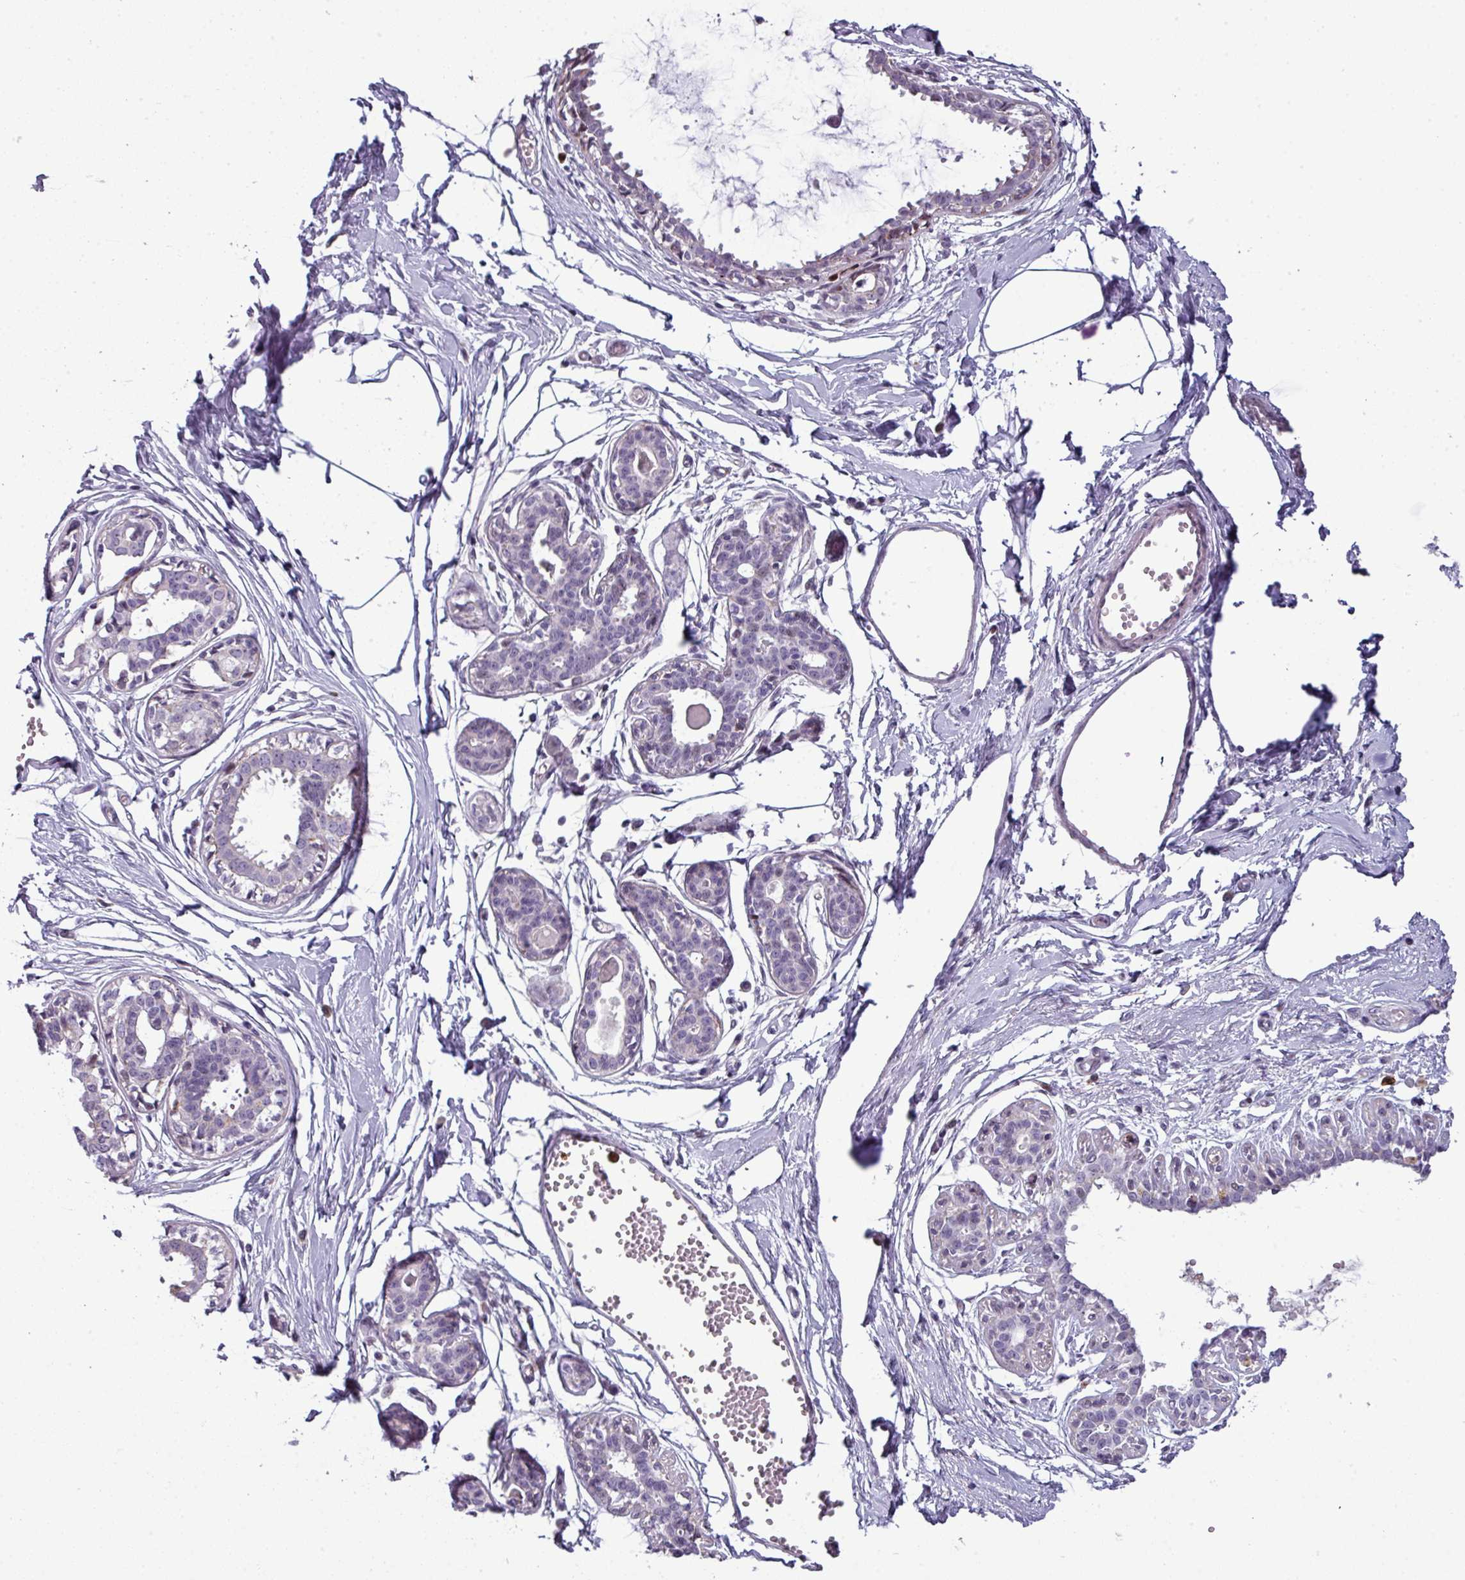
{"staining": {"intensity": "negative", "quantity": "none", "location": "none"}, "tissue": "breast", "cell_type": "Adipocytes", "image_type": "normal", "snomed": [{"axis": "morphology", "description": "Normal tissue, NOS"}, {"axis": "topography", "description": "Breast"}], "caption": "A high-resolution photomicrograph shows immunohistochemistry (IHC) staining of unremarkable breast, which reveals no significant expression in adipocytes.", "gene": "TMEFF1", "patient": {"sex": "female", "age": 45}}